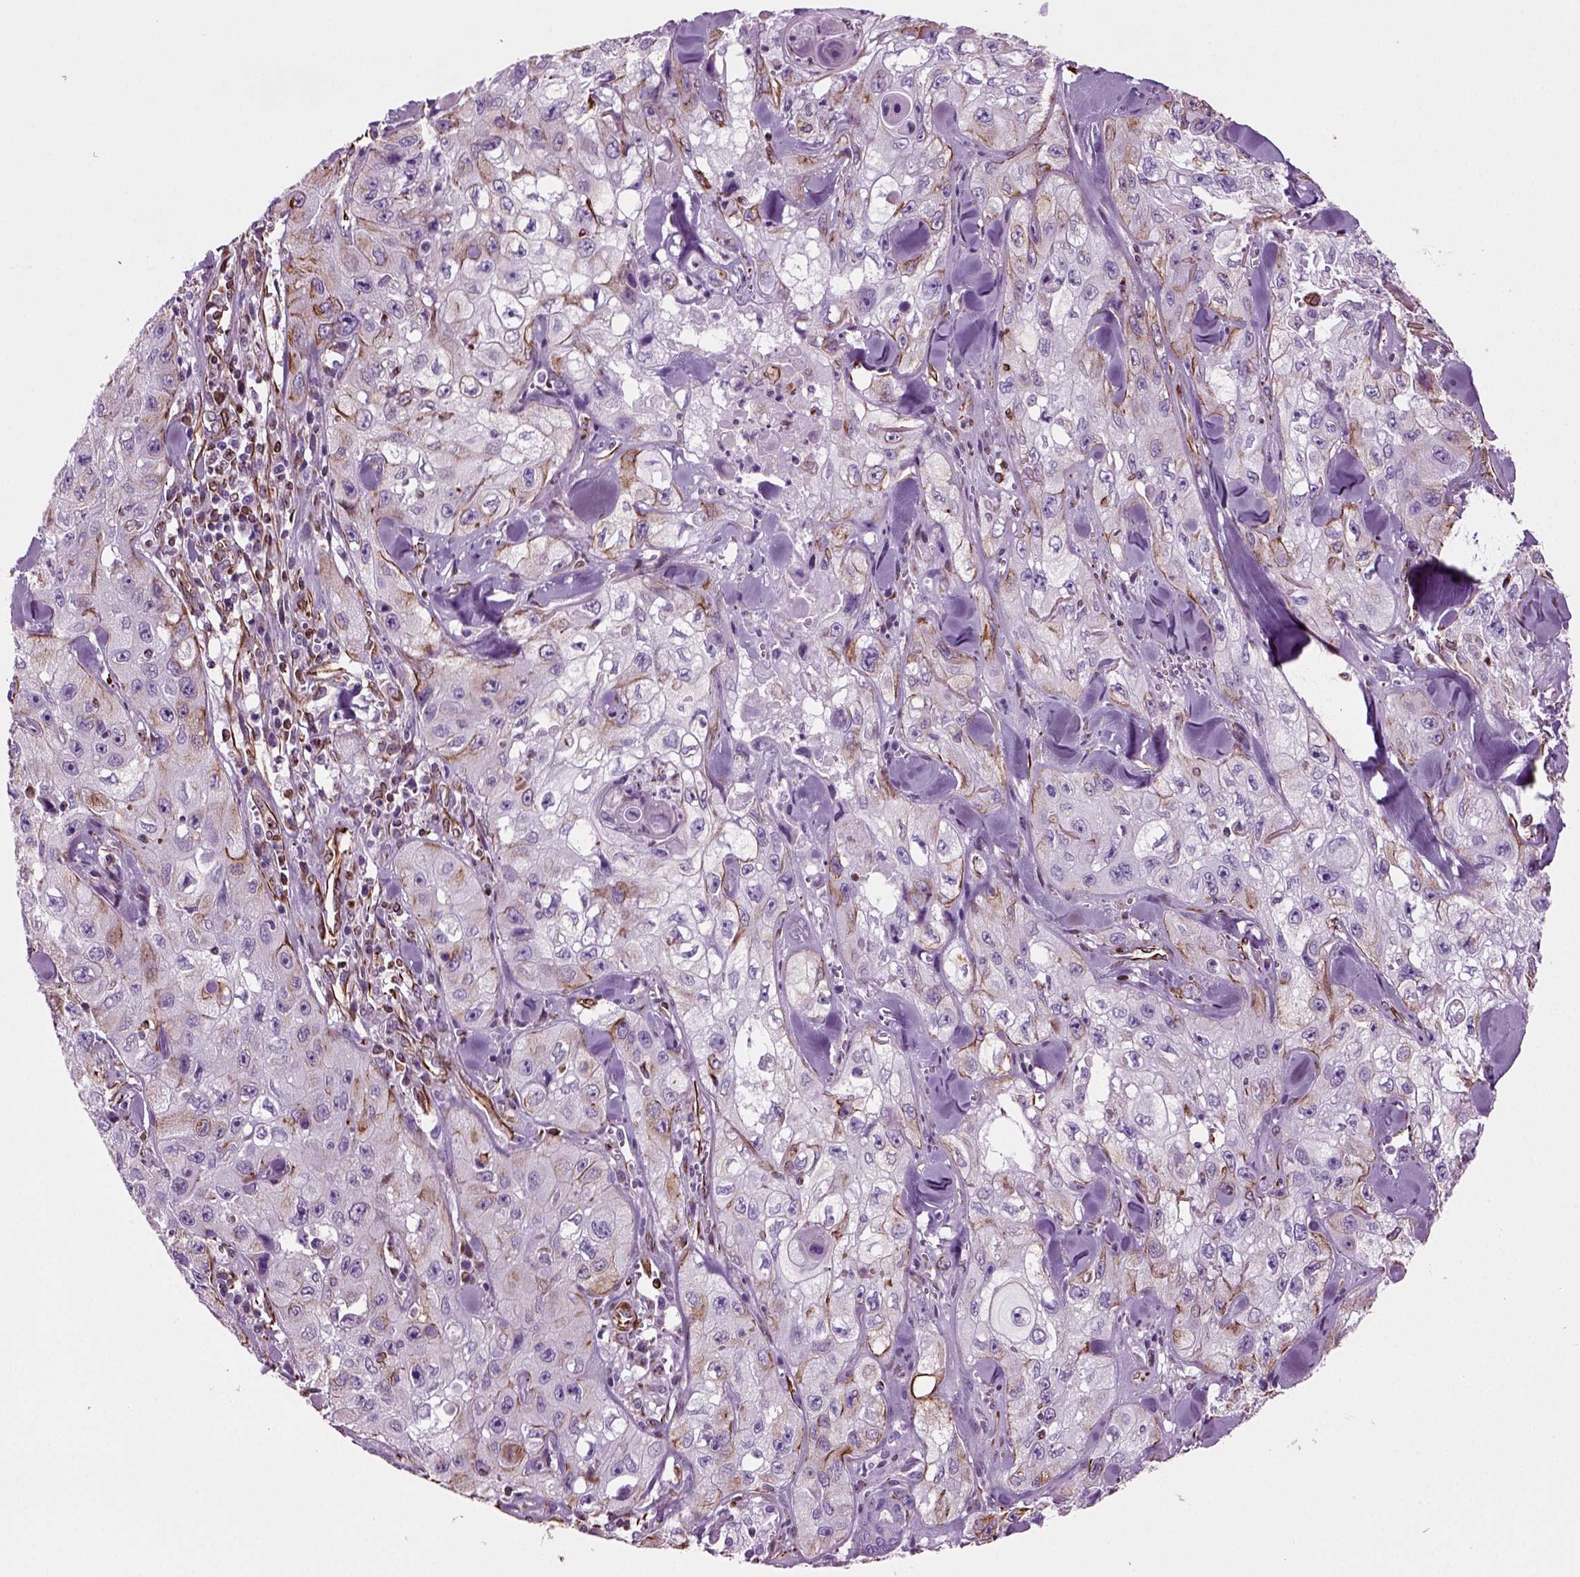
{"staining": {"intensity": "strong", "quantity": "<25%", "location": "cytoplasmic/membranous"}, "tissue": "skin cancer", "cell_type": "Tumor cells", "image_type": "cancer", "snomed": [{"axis": "morphology", "description": "Squamous cell carcinoma, NOS"}, {"axis": "topography", "description": "Skin"}, {"axis": "topography", "description": "Subcutis"}], "caption": "An image of human skin cancer stained for a protein demonstrates strong cytoplasmic/membranous brown staining in tumor cells. (IHC, brightfield microscopy, high magnification).", "gene": "ACER3", "patient": {"sex": "male", "age": 73}}